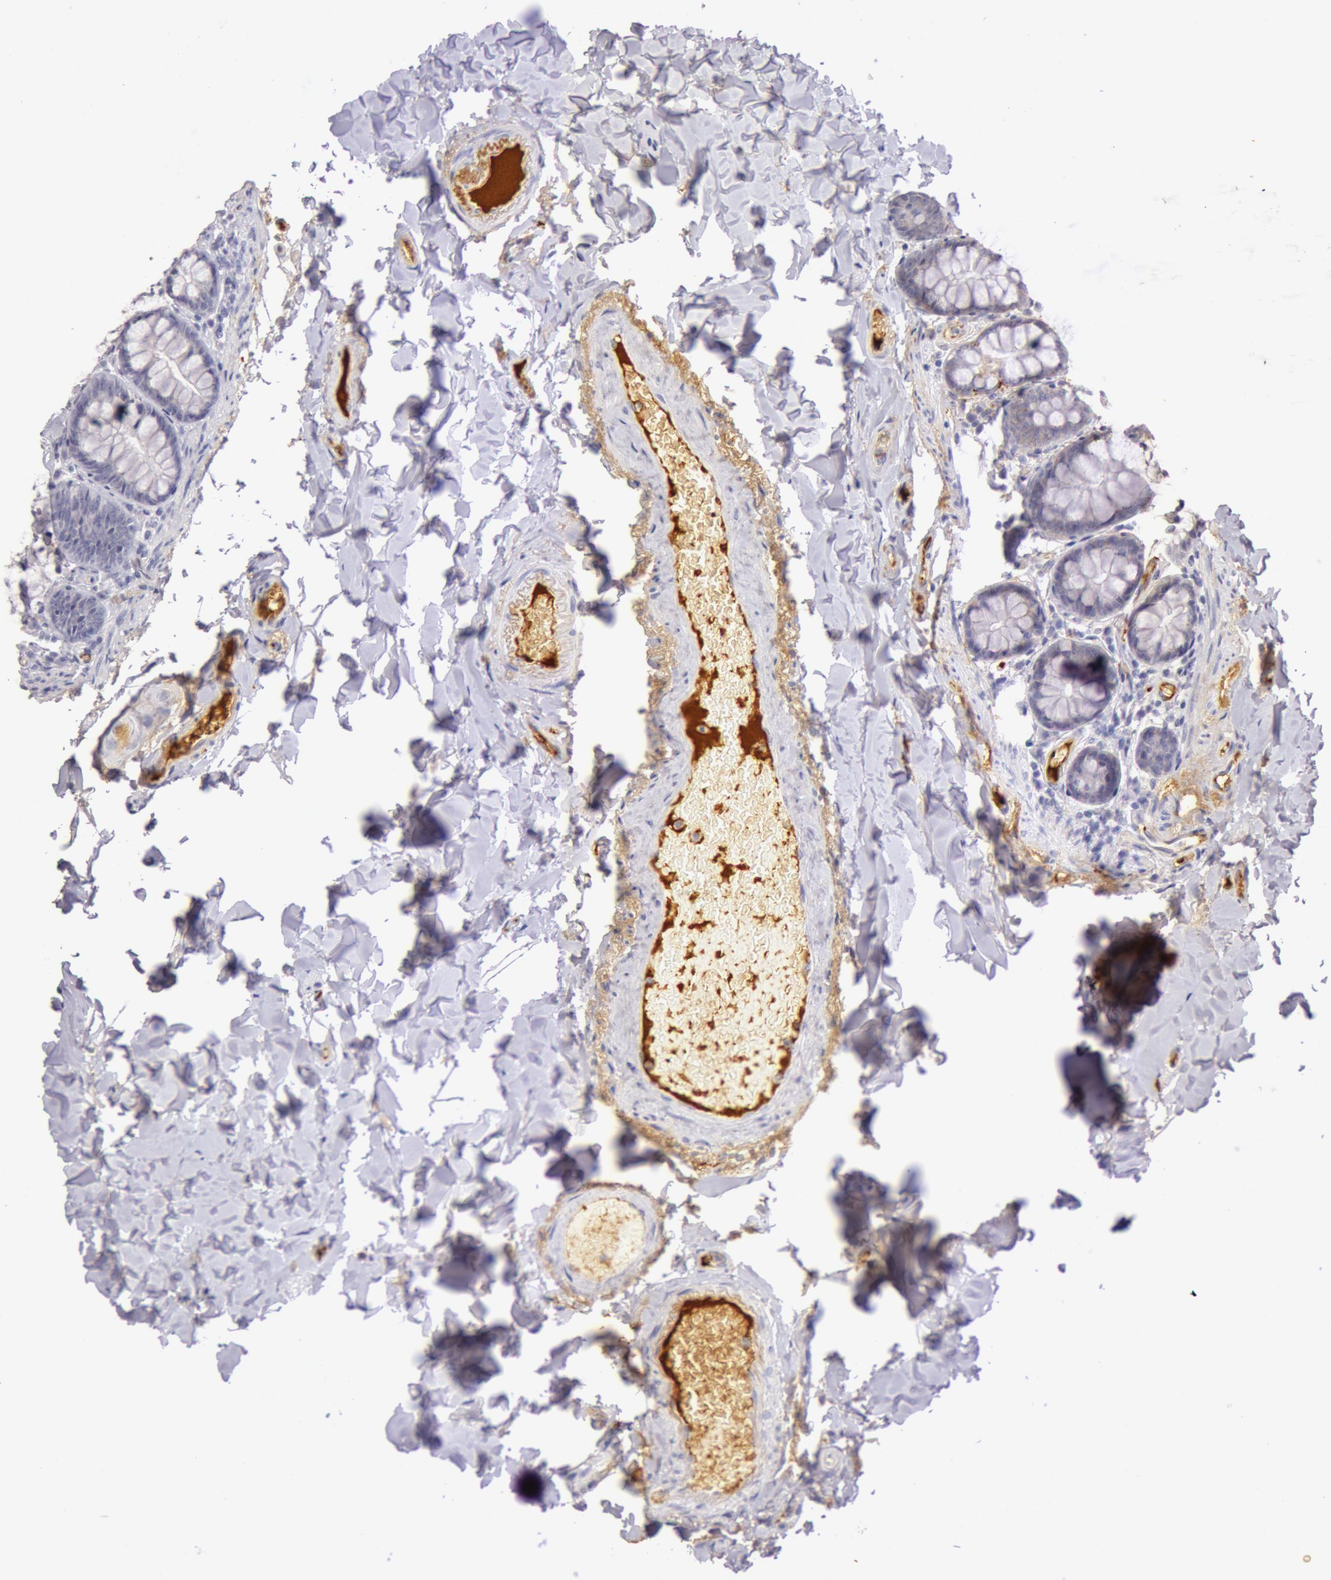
{"staining": {"intensity": "moderate", "quantity": "25%-75%", "location": "cytoplasmic/membranous"}, "tissue": "colon", "cell_type": "Endothelial cells", "image_type": "normal", "snomed": [{"axis": "morphology", "description": "Normal tissue, NOS"}, {"axis": "topography", "description": "Colon"}], "caption": "Unremarkable colon exhibits moderate cytoplasmic/membranous staining in approximately 25%-75% of endothelial cells, visualized by immunohistochemistry. (brown staining indicates protein expression, while blue staining denotes nuclei).", "gene": "C4BPA", "patient": {"sex": "female", "age": 61}}